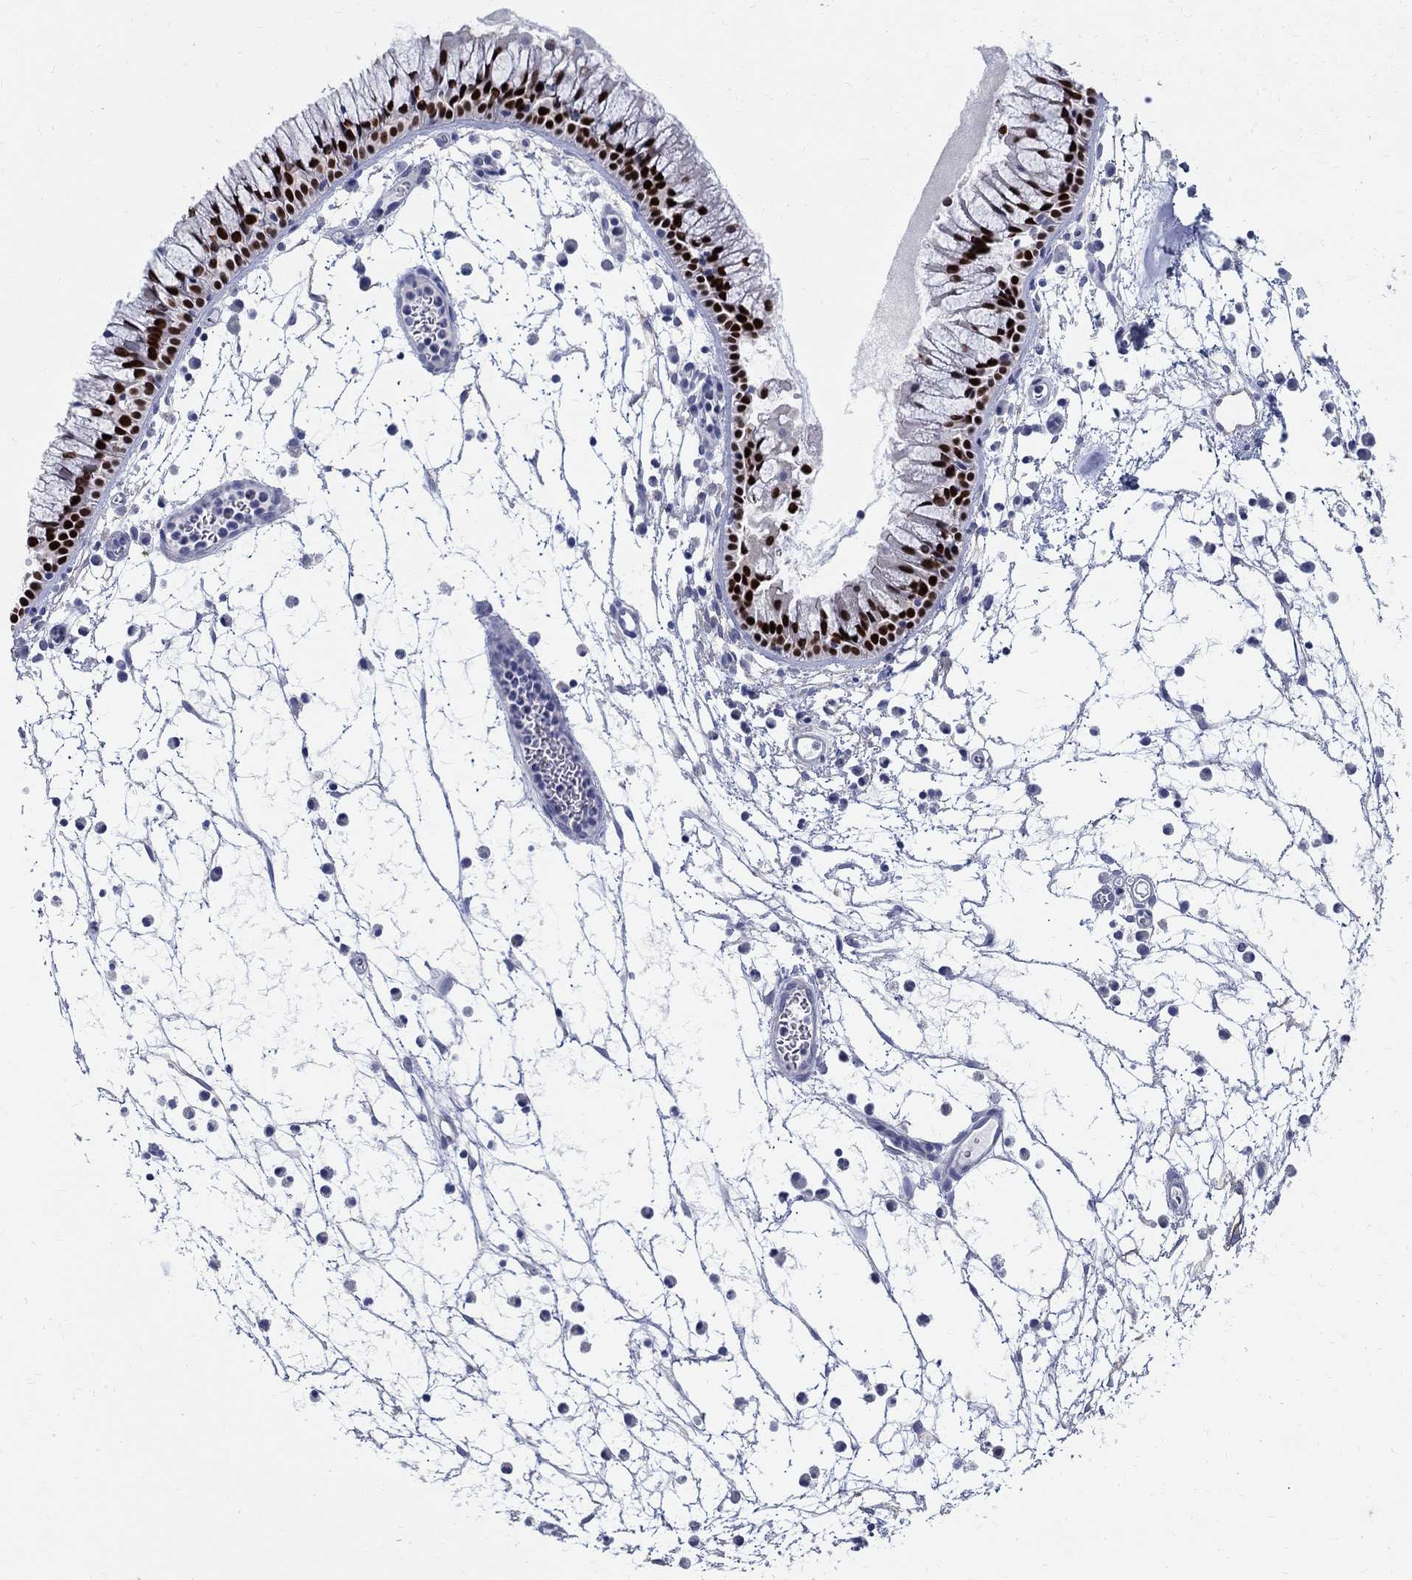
{"staining": {"intensity": "strong", "quantity": ">75%", "location": "nuclear"}, "tissue": "nasopharynx", "cell_type": "Respiratory epithelial cells", "image_type": "normal", "snomed": [{"axis": "morphology", "description": "Normal tissue, NOS"}, {"axis": "topography", "description": "Nasopharynx"}], "caption": "A brown stain labels strong nuclear staining of a protein in respiratory epithelial cells of unremarkable human nasopharynx. (brown staining indicates protein expression, while blue staining denotes nuclei).", "gene": "SOX2", "patient": {"sex": "female", "age": 73}}